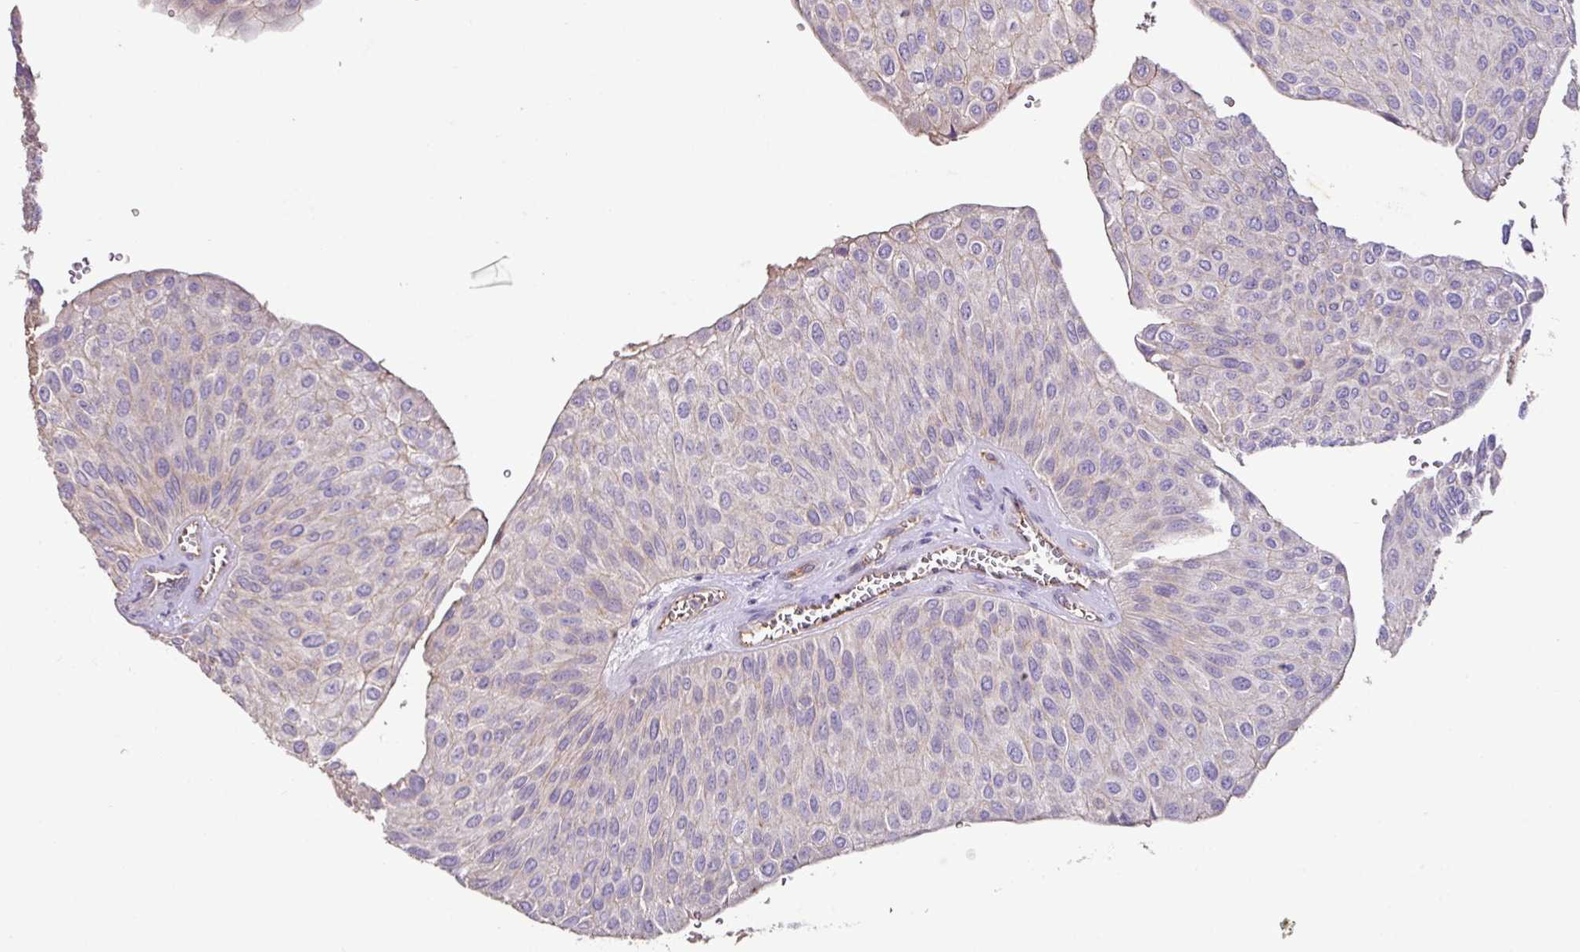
{"staining": {"intensity": "negative", "quantity": "none", "location": "none"}, "tissue": "urothelial cancer", "cell_type": "Tumor cells", "image_type": "cancer", "snomed": [{"axis": "morphology", "description": "Urothelial carcinoma, NOS"}, {"axis": "topography", "description": "Urinary bladder"}], "caption": "High power microscopy photomicrograph of an immunohistochemistry histopathology image of urothelial cancer, revealing no significant staining in tumor cells.", "gene": "AGR3", "patient": {"sex": "male", "age": 67}}